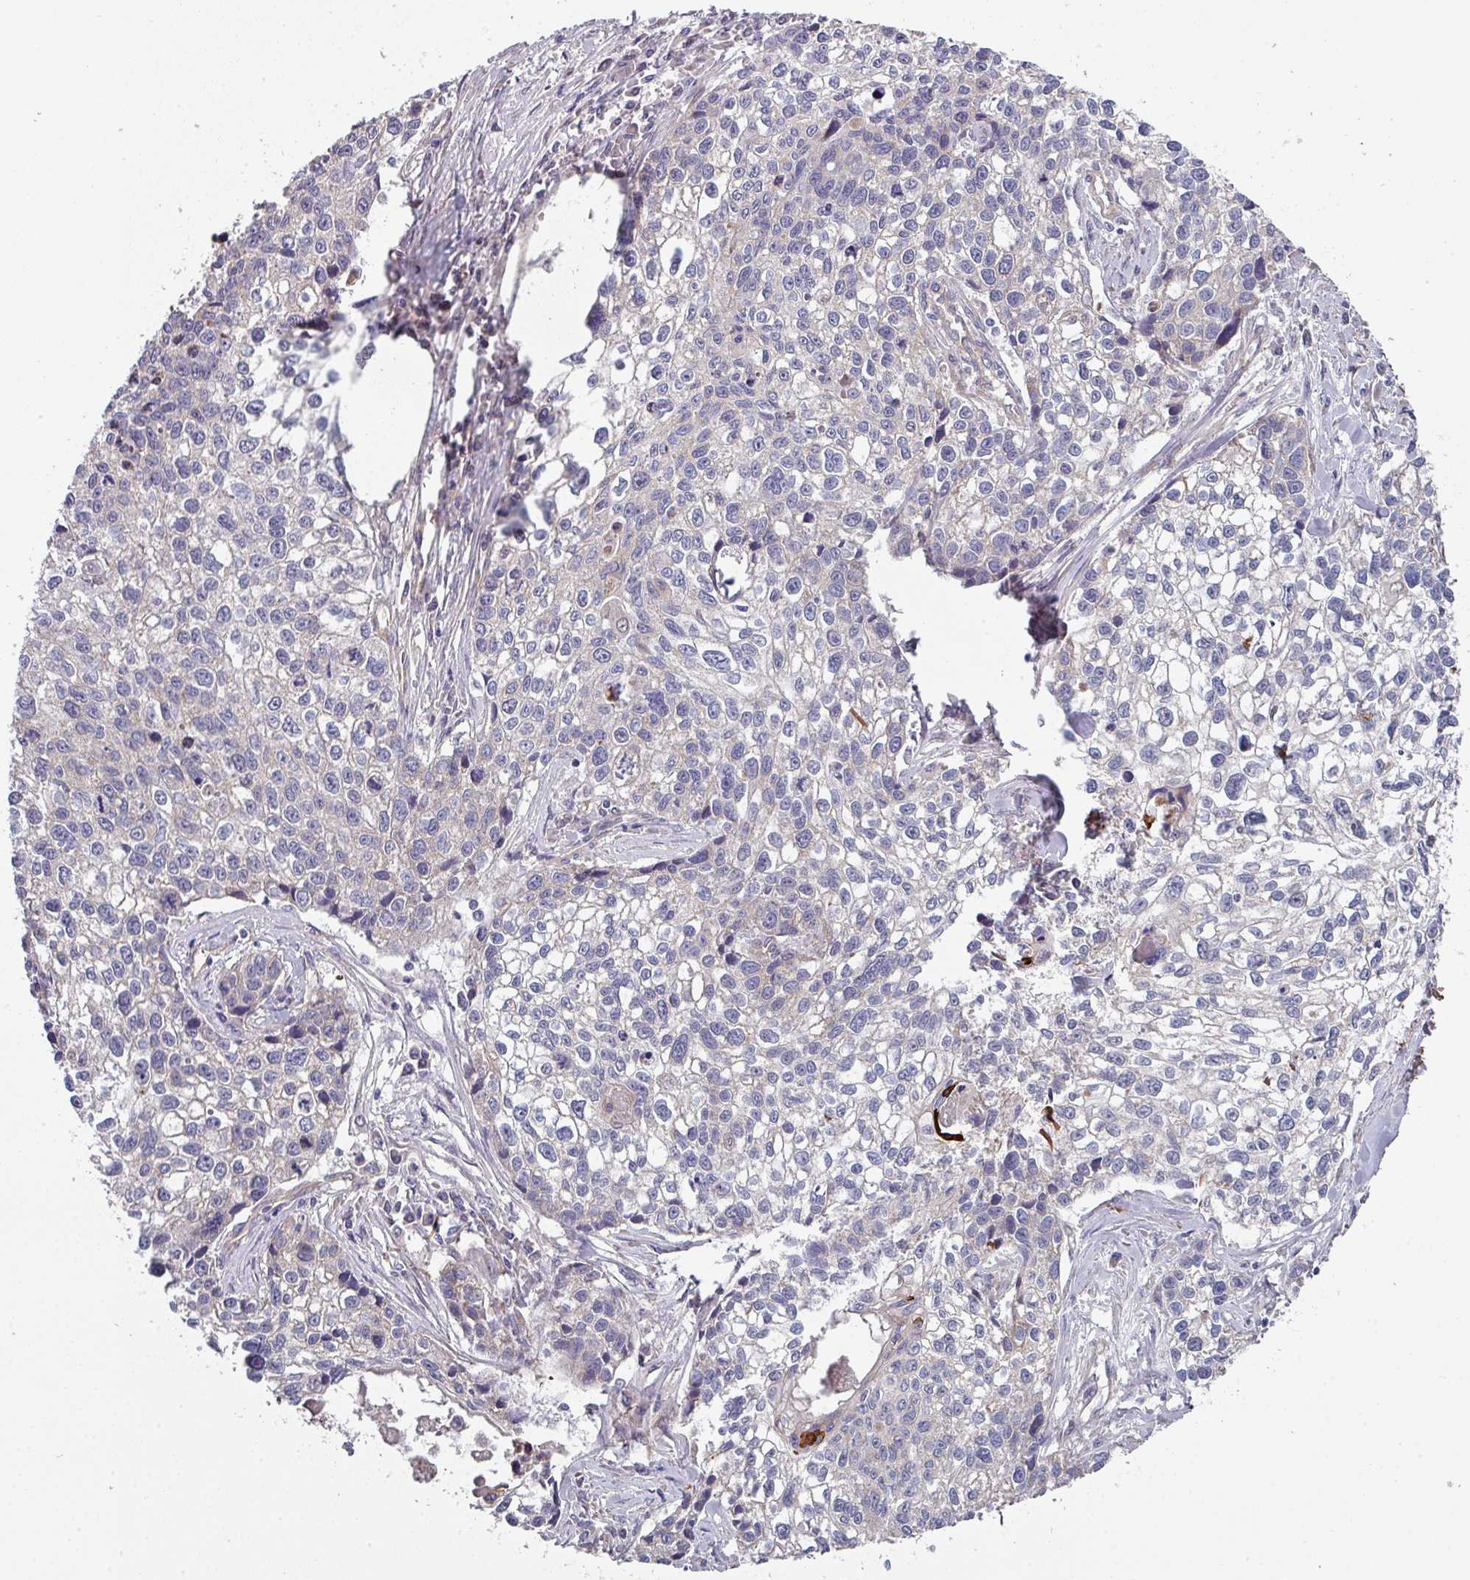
{"staining": {"intensity": "moderate", "quantity": "<25%", "location": "cytoplasmic/membranous"}, "tissue": "lung cancer", "cell_type": "Tumor cells", "image_type": "cancer", "snomed": [{"axis": "morphology", "description": "Squamous cell carcinoma, NOS"}, {"axis": "topography", "description": "Lung"}], "caption": "The histopathology image demonstrates immunohistochemical staining of lung cancer (squamous cell carcinoma). There is moderate cytoplasmic/membranous positivity is identified in approximately <25% of tumor cells. Using DAB (brown) and hematoxylin (blue) stains, captured at high magnification using brightfield microscopy.", "gene": "DCAF12L2", "patient": {"sex": "male", "age": 74}}